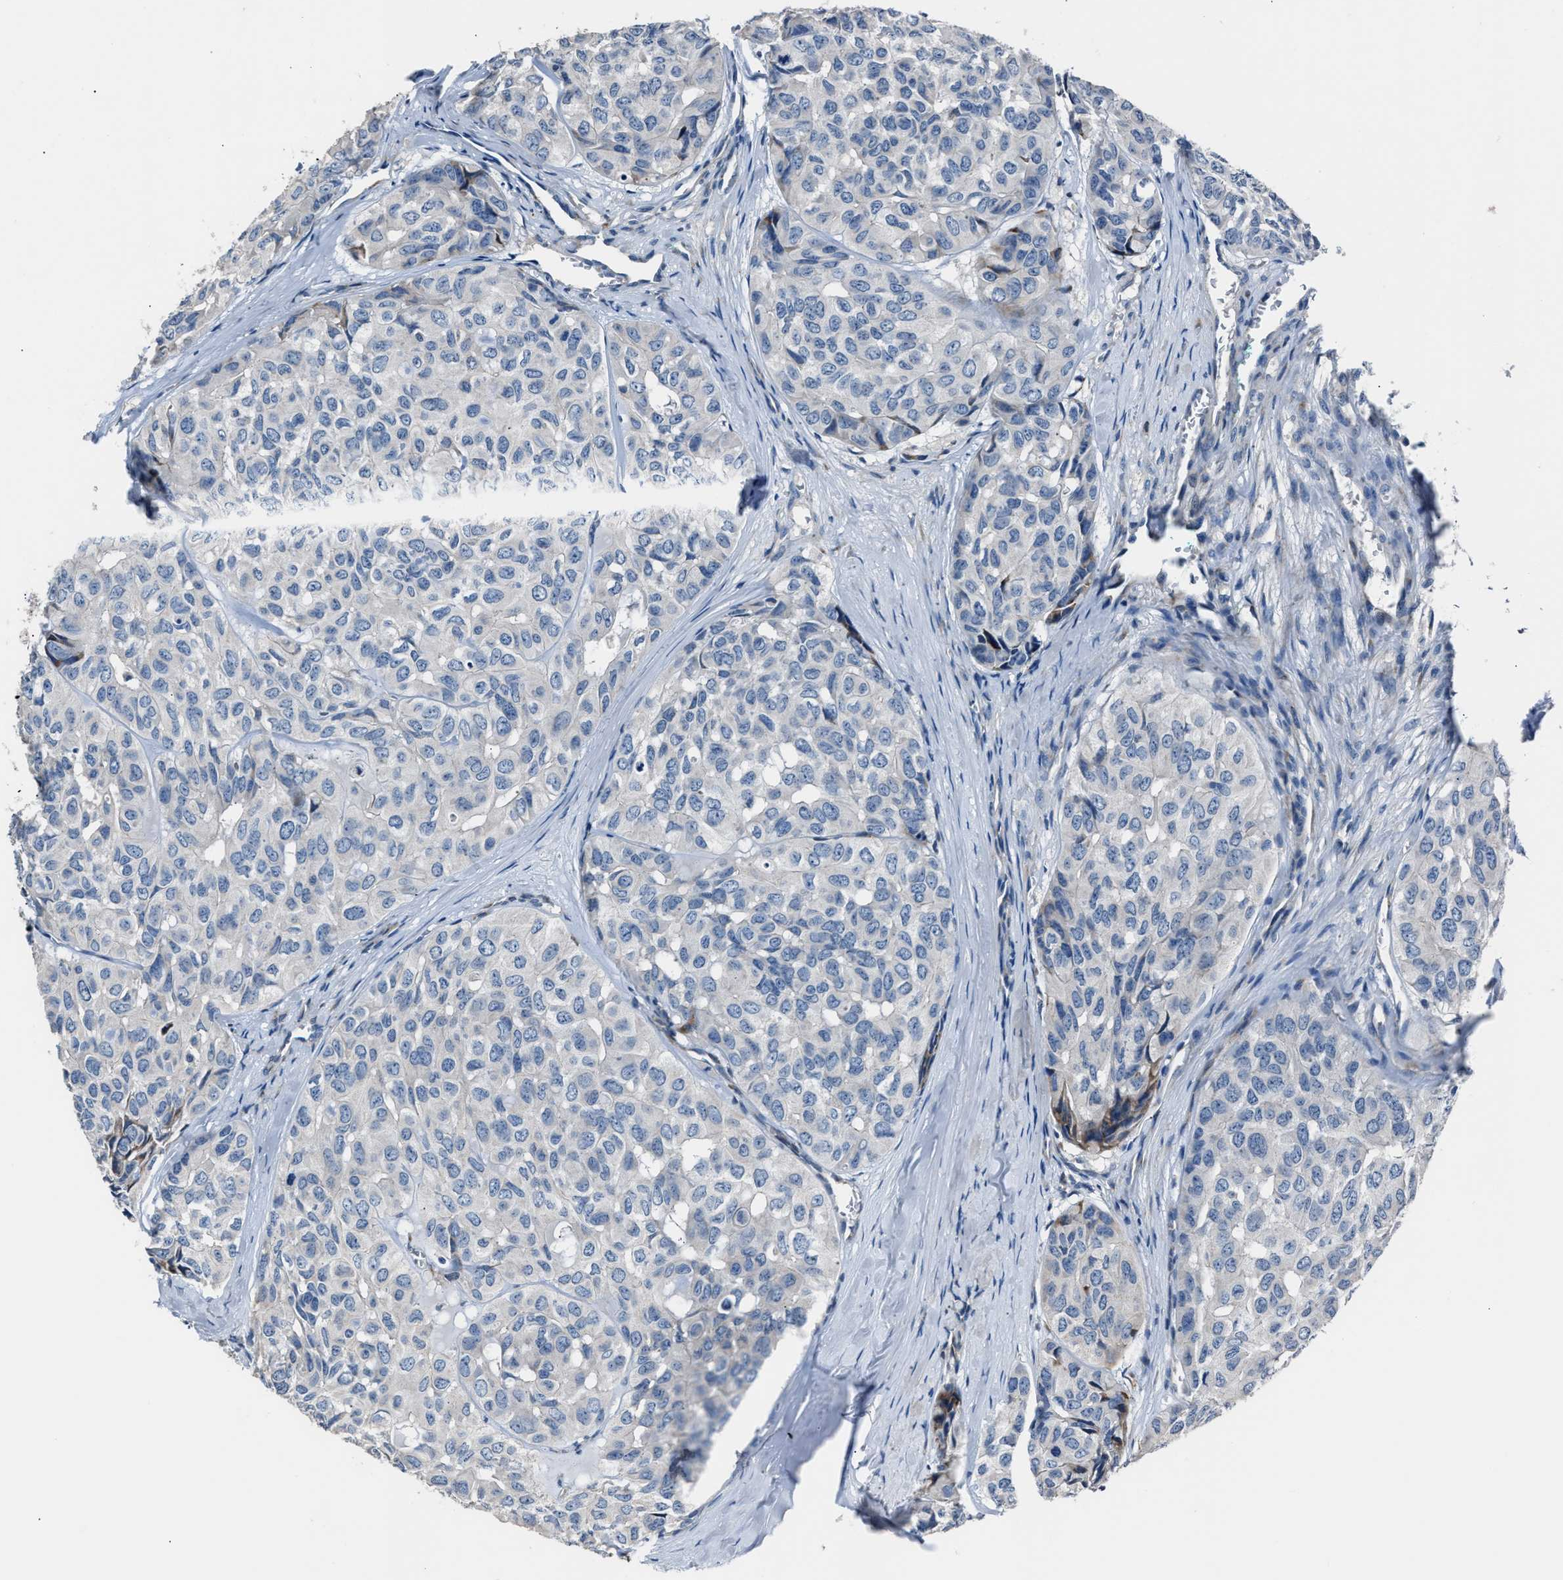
{"staining": {"intensity": "negative", "quantity": "none", "location": "none"}, "tissue": "head and neck cancer", "cell_type": "Tumor cells", "image_type": "cancer", "snomed": [{"axis": "morphology", "description": "Adenocarcinoma, NOS"}, {"axis": "topography", "description": "Salivary gland, NOS"}, {"axis": "topography", "description": "Head-Neck"}], "caption": "Immunohistochemical staining of human head and neck cancer exhibits no significant positivity in tumor cells.", "gene": "DNAJC24", "patient": {"sex": "female", "age": 76}}